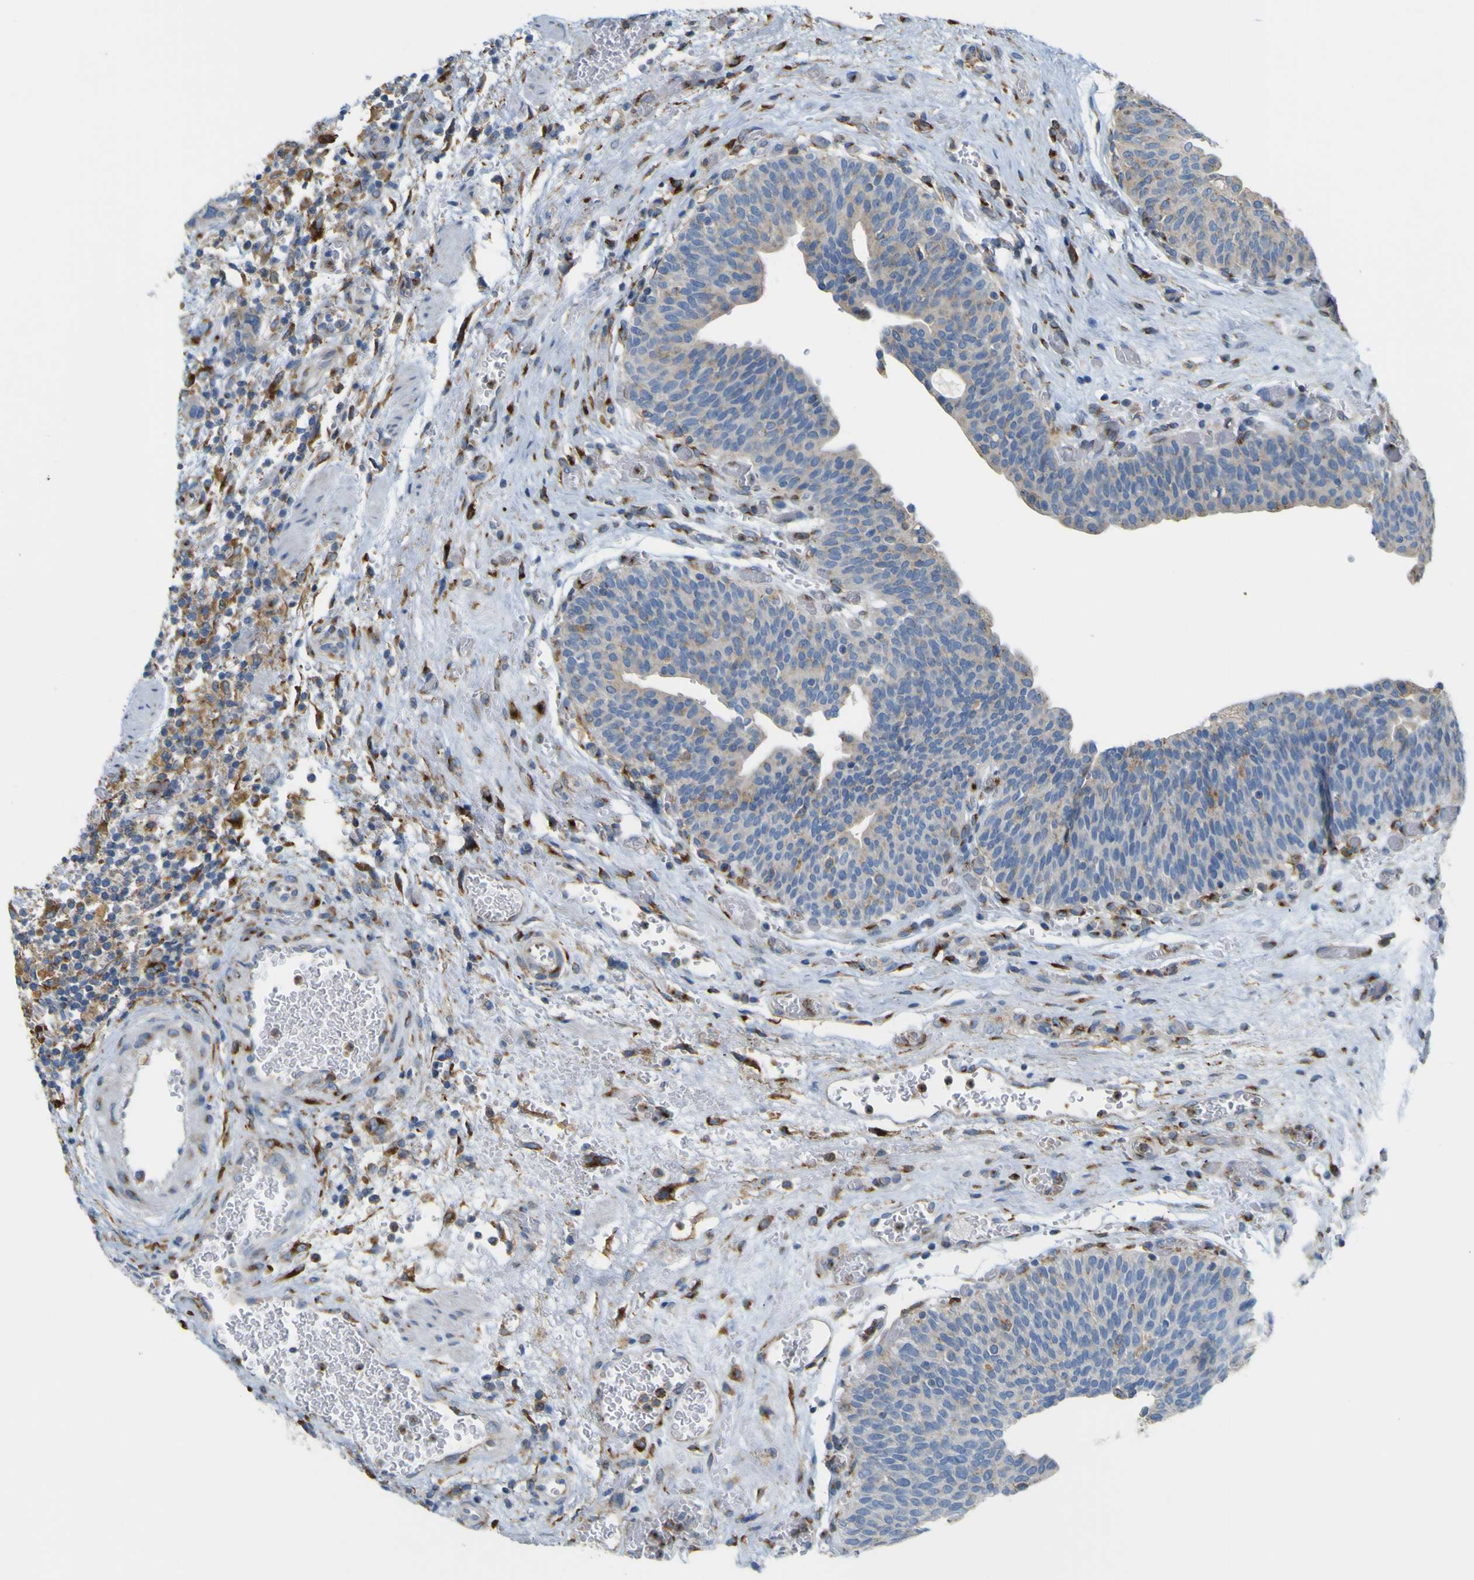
{"staining": {"intensity": "negative", "quantity": "none", "location": "none"}, "tissue": "urothelial cancer", "cell_type": "Tumor cells", "image_type": "cancer", "snomed": [{"axis": "morphology", "description": "Urothelial carcinoma, High grade"}, {"axis": "topography", "description": "Urinary bladder"}], "caption": "Tumor cells are negative for brown protein staining in high-grade urothelial carcinoma. Nuclei are stained in blue.", "gene": "IGF2R", "patient": {"sex": "male", "age": 35}}